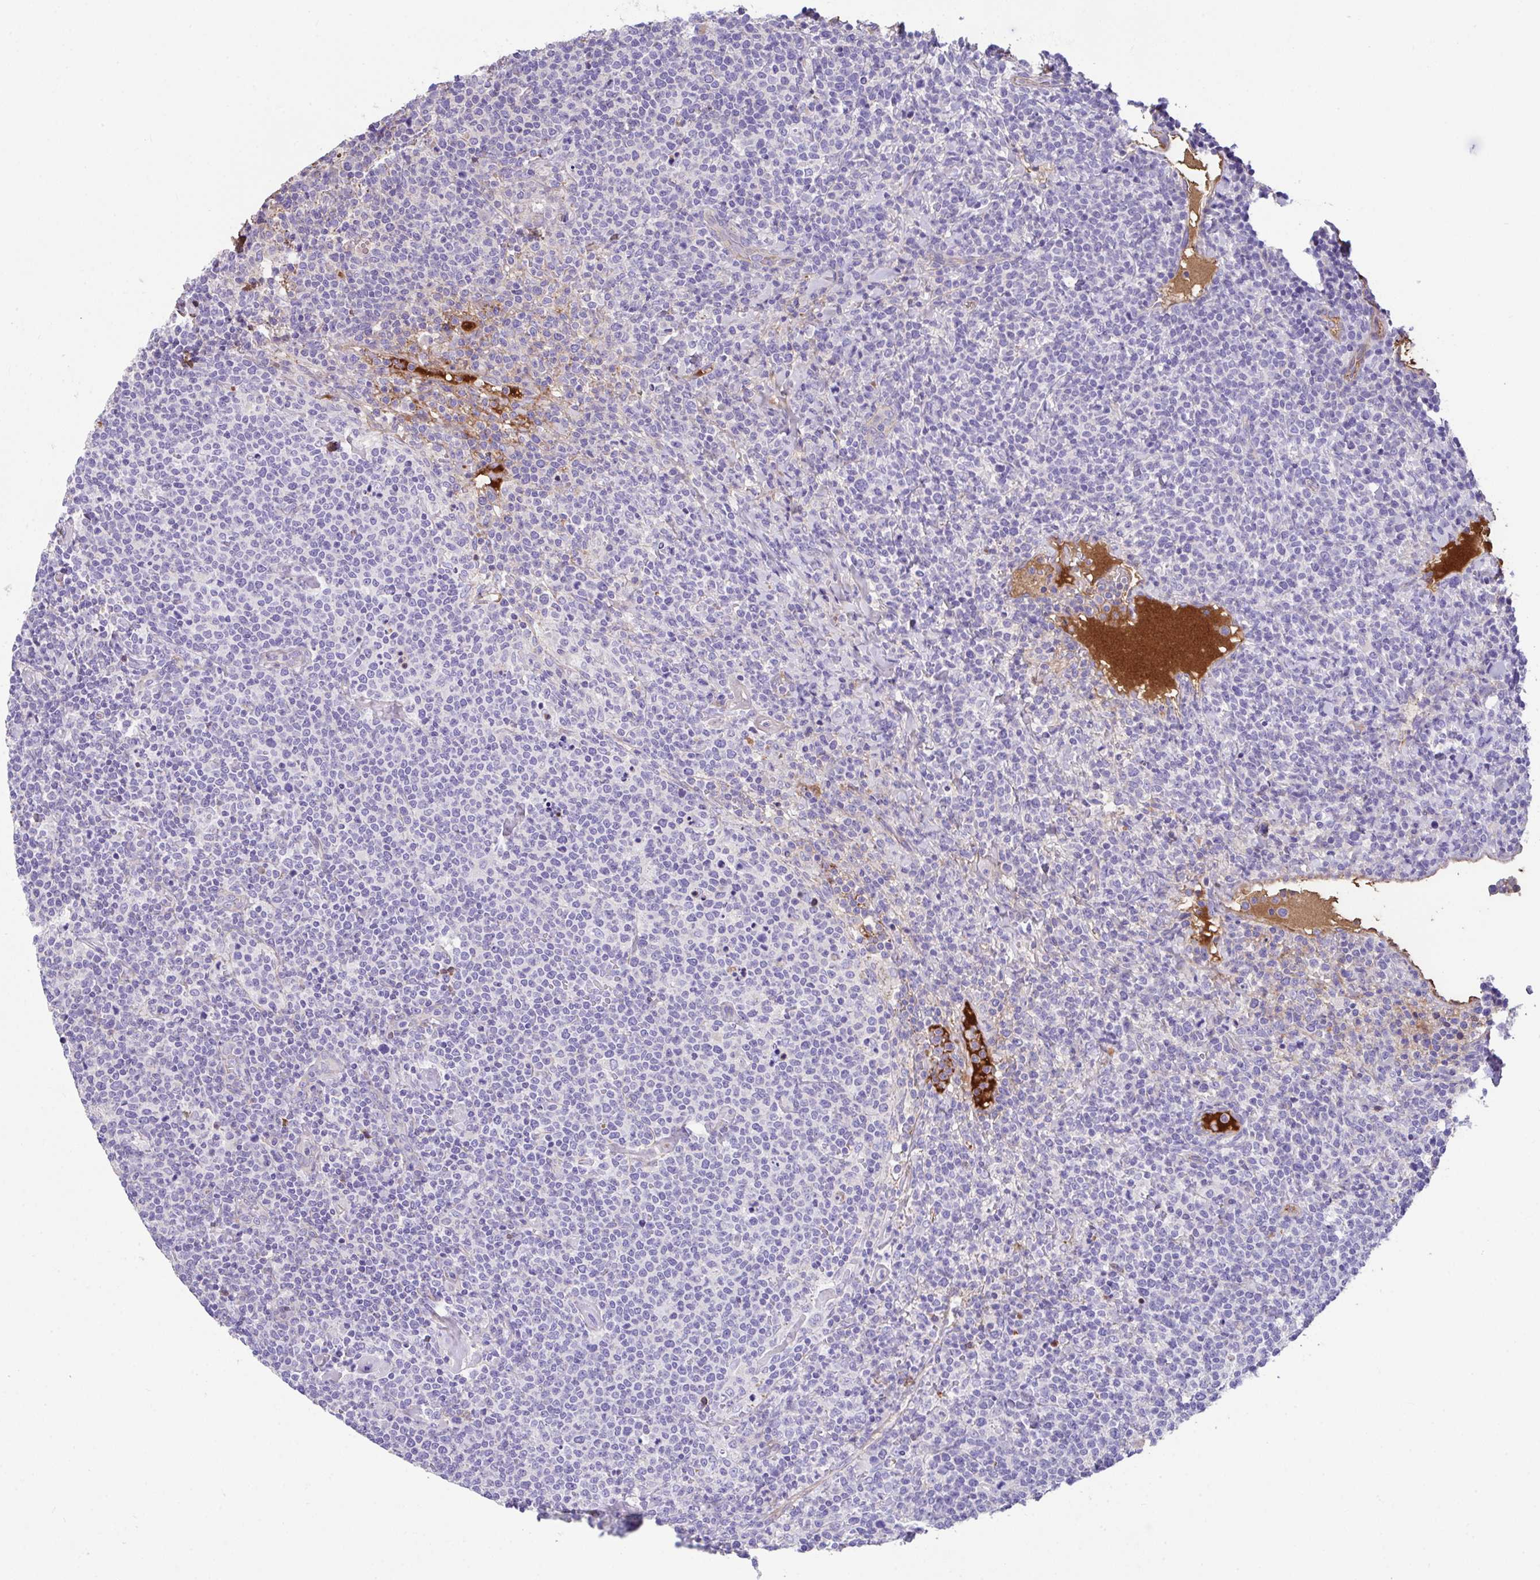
{"staining": {"intensity": "negative", "quantity": "none", "location": "none"}, "tissue": "lymphoma", "cell_type": "Tumor cells", "image_type": "cancer", "snomed": [{"axis": "morphology", "description": "Malignant lymphoma, non-Hodgkin's type, High grade"}, {"axis": "topography", "description": "Lymph node"}], "caption": "Tumor cells are negative for brown protein staining in high-grade malignant lymphoma, non-Hodgkin's type.", "gene": "ZNF813", "patient": {"sex": "male", "age": 61}}